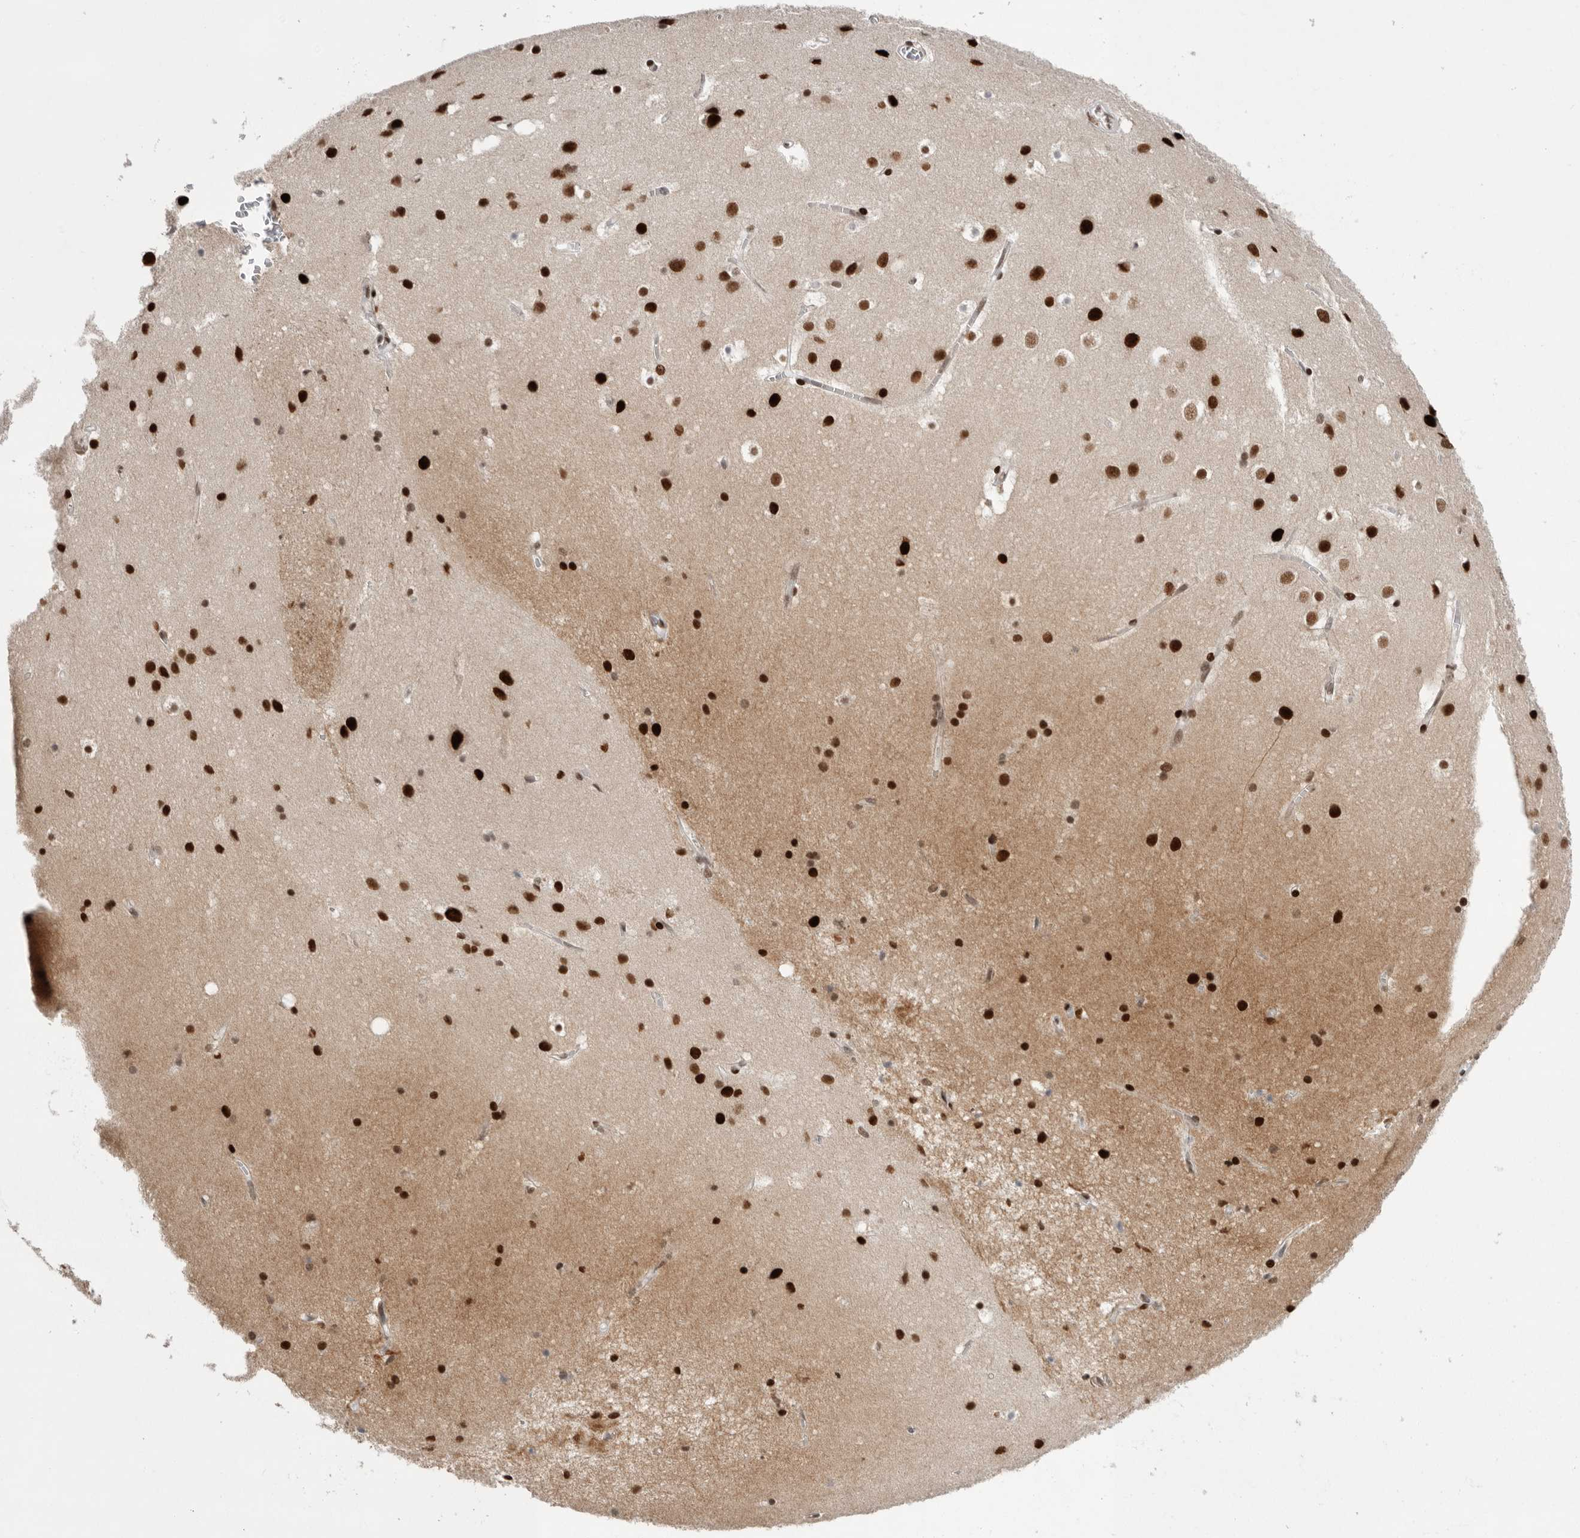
{"staining": {"intensity": "negative", "quantity": "none", "location": "none"}, "tissue": "cerebral cortex", "cell_type": "Endothelial cells", "image_type": "normal", "snomed": [{"axis": "morphology", "description": "Normal tissue, NOS"}, {"axis": "topography", "description": "Cerebral cortex"}], "caption": "Endothelial cells show no significant positivity in unremarkable cerebral cortex. (Stains: DAB immunohistochemistry (IHC) with hematoxylin counter stain, Microscopy: brightfield microscopy at high magnification).", "gene": "POU5F1", "patient": {"sex": "male", "age": 54}}